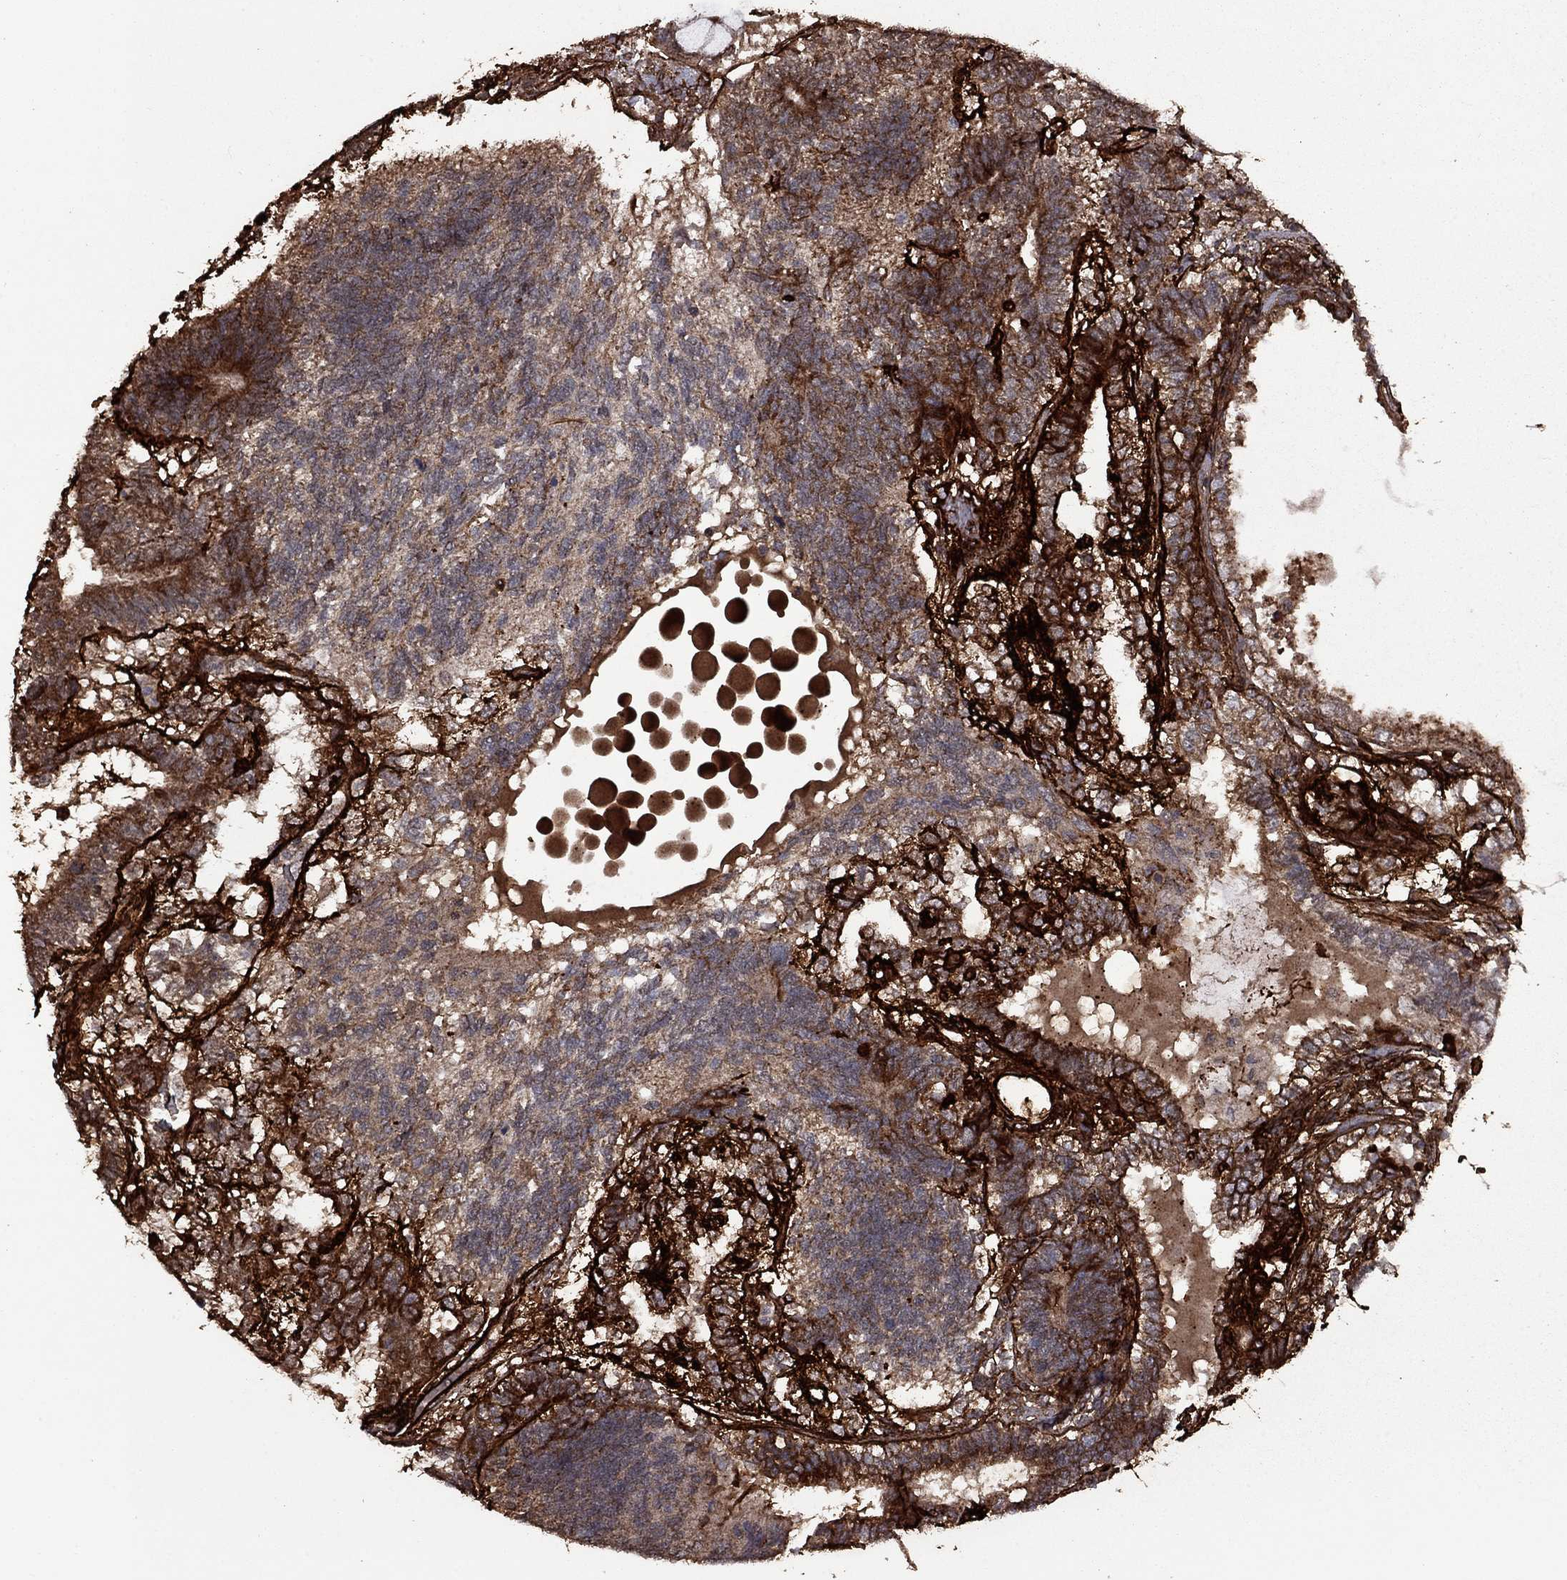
{"staining": {"intensity": "strong", "quantity": "25%-75%", "location": "cytoplasmic/membranous"}, "tissue": "testis cancer", "cell_type": "Tumor cells", "image_type": "cancer", "snomed": [{"axis": "morphology", "description": "Seminoma, NOS"}, {"axis": "morphology", "description": "Carcinoma, Embryonal, NOS"}, {"axis": "topography", "description": "Testis"}], "caption": "This is a micrograph of IHC staining of testis cancer (embryonal carcinoma), which shows strong expression in the cytoplasmic/membranous of tumor cells.", "gene": "COL18A1", "patient": {"sex": "male", "age": 41}}